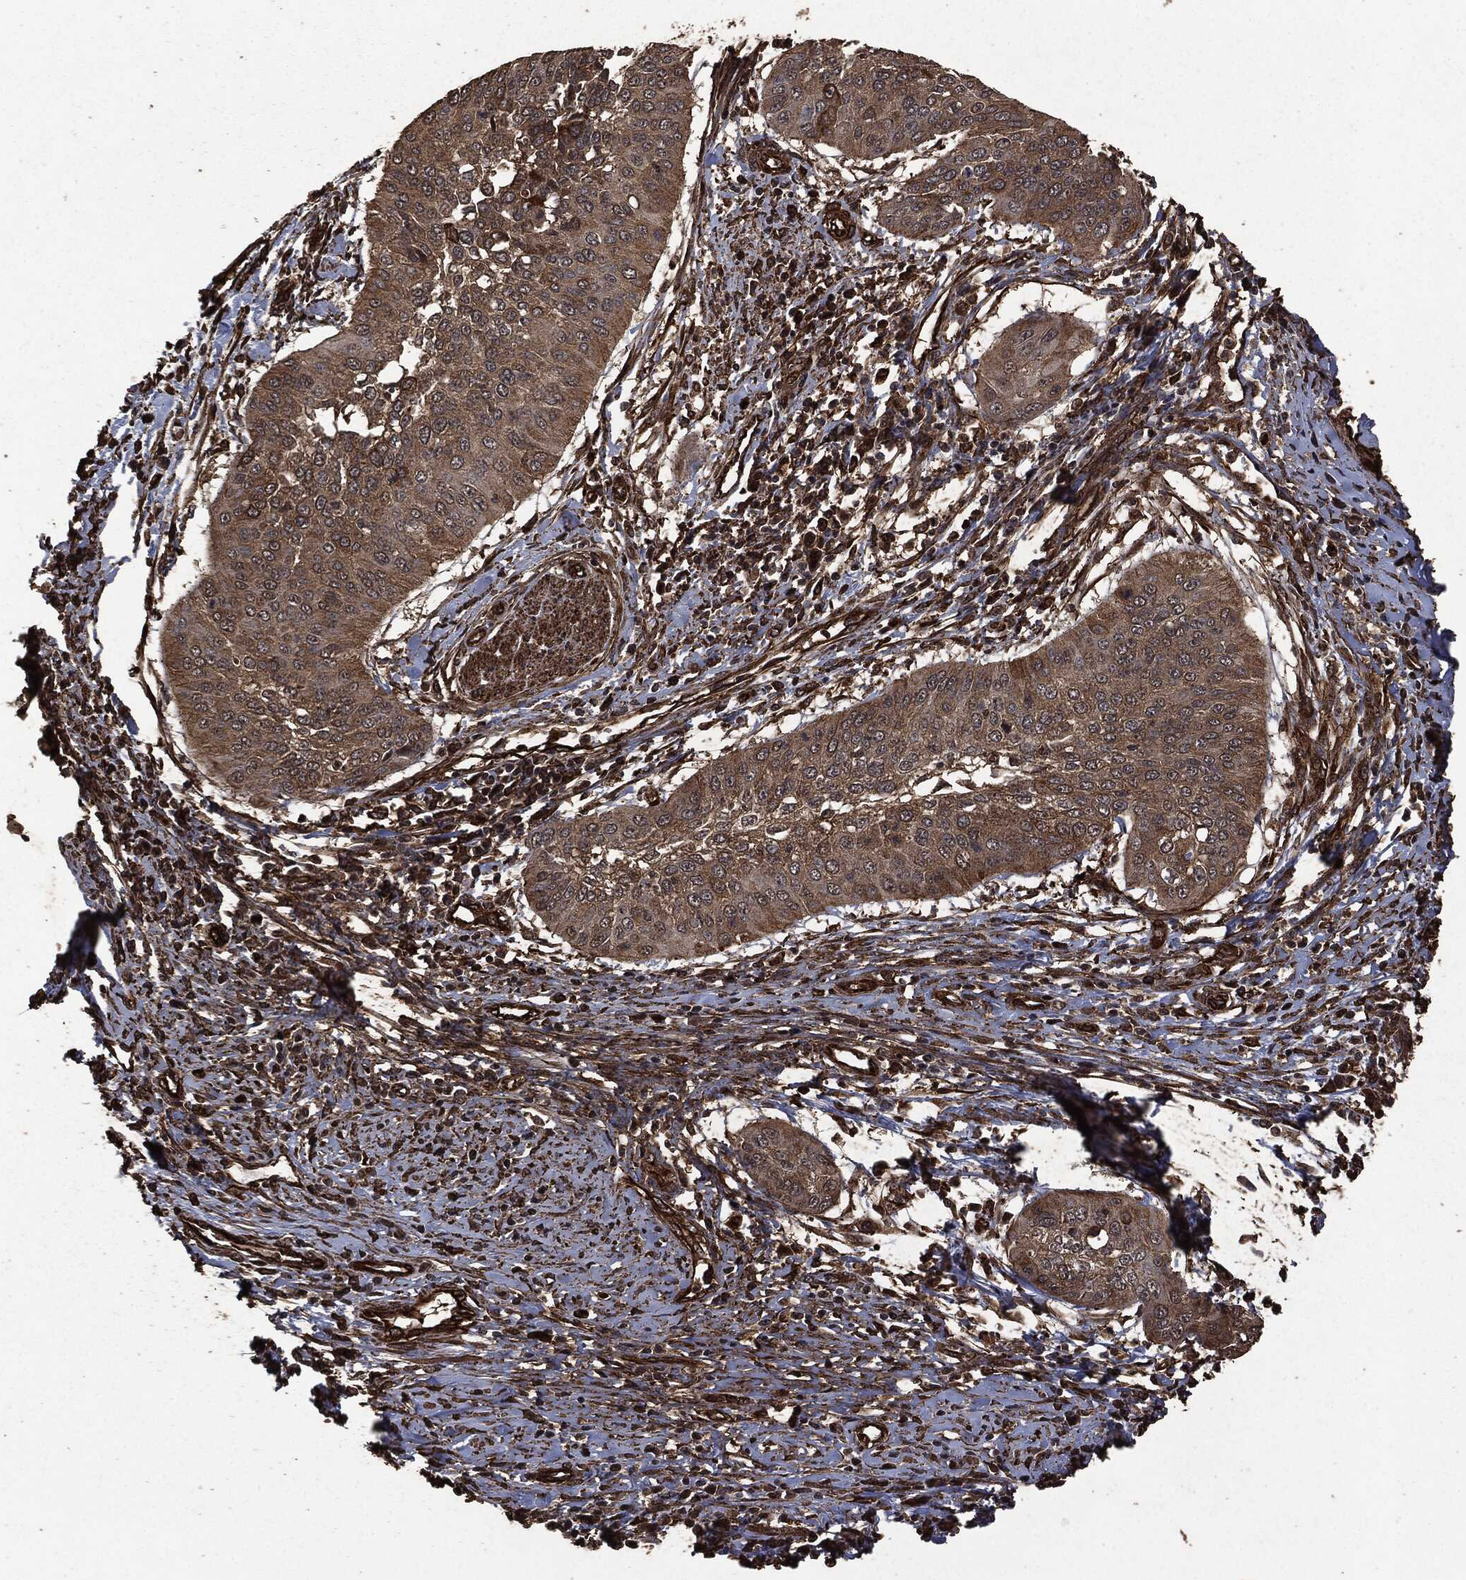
{"staining": {"intensity": "strong", "quantity": "25%-75%", "location": "cytoplasmic/membranous"}, "tissue": "cervical cancer", "cell_type": "Tumor cells", "image_type": "cancer", "snomed": [{"axis": "morphology", "description": "Normal tissue, NOS"}, {"axis": "morphology", "description": "Squamous cell carcinoma, NOS"}, {"axis": "topography", "description": "Cervix"}], "caption": "Human cervical cancer (squamous cell carcinoma) stained for a protein (brown) demonstrates strong cytoplasmic/membranous positive staining in about 25%-75% of tumor cells.", "gene": "HRAS", "patient": {"sex": "female", "age": 39}}